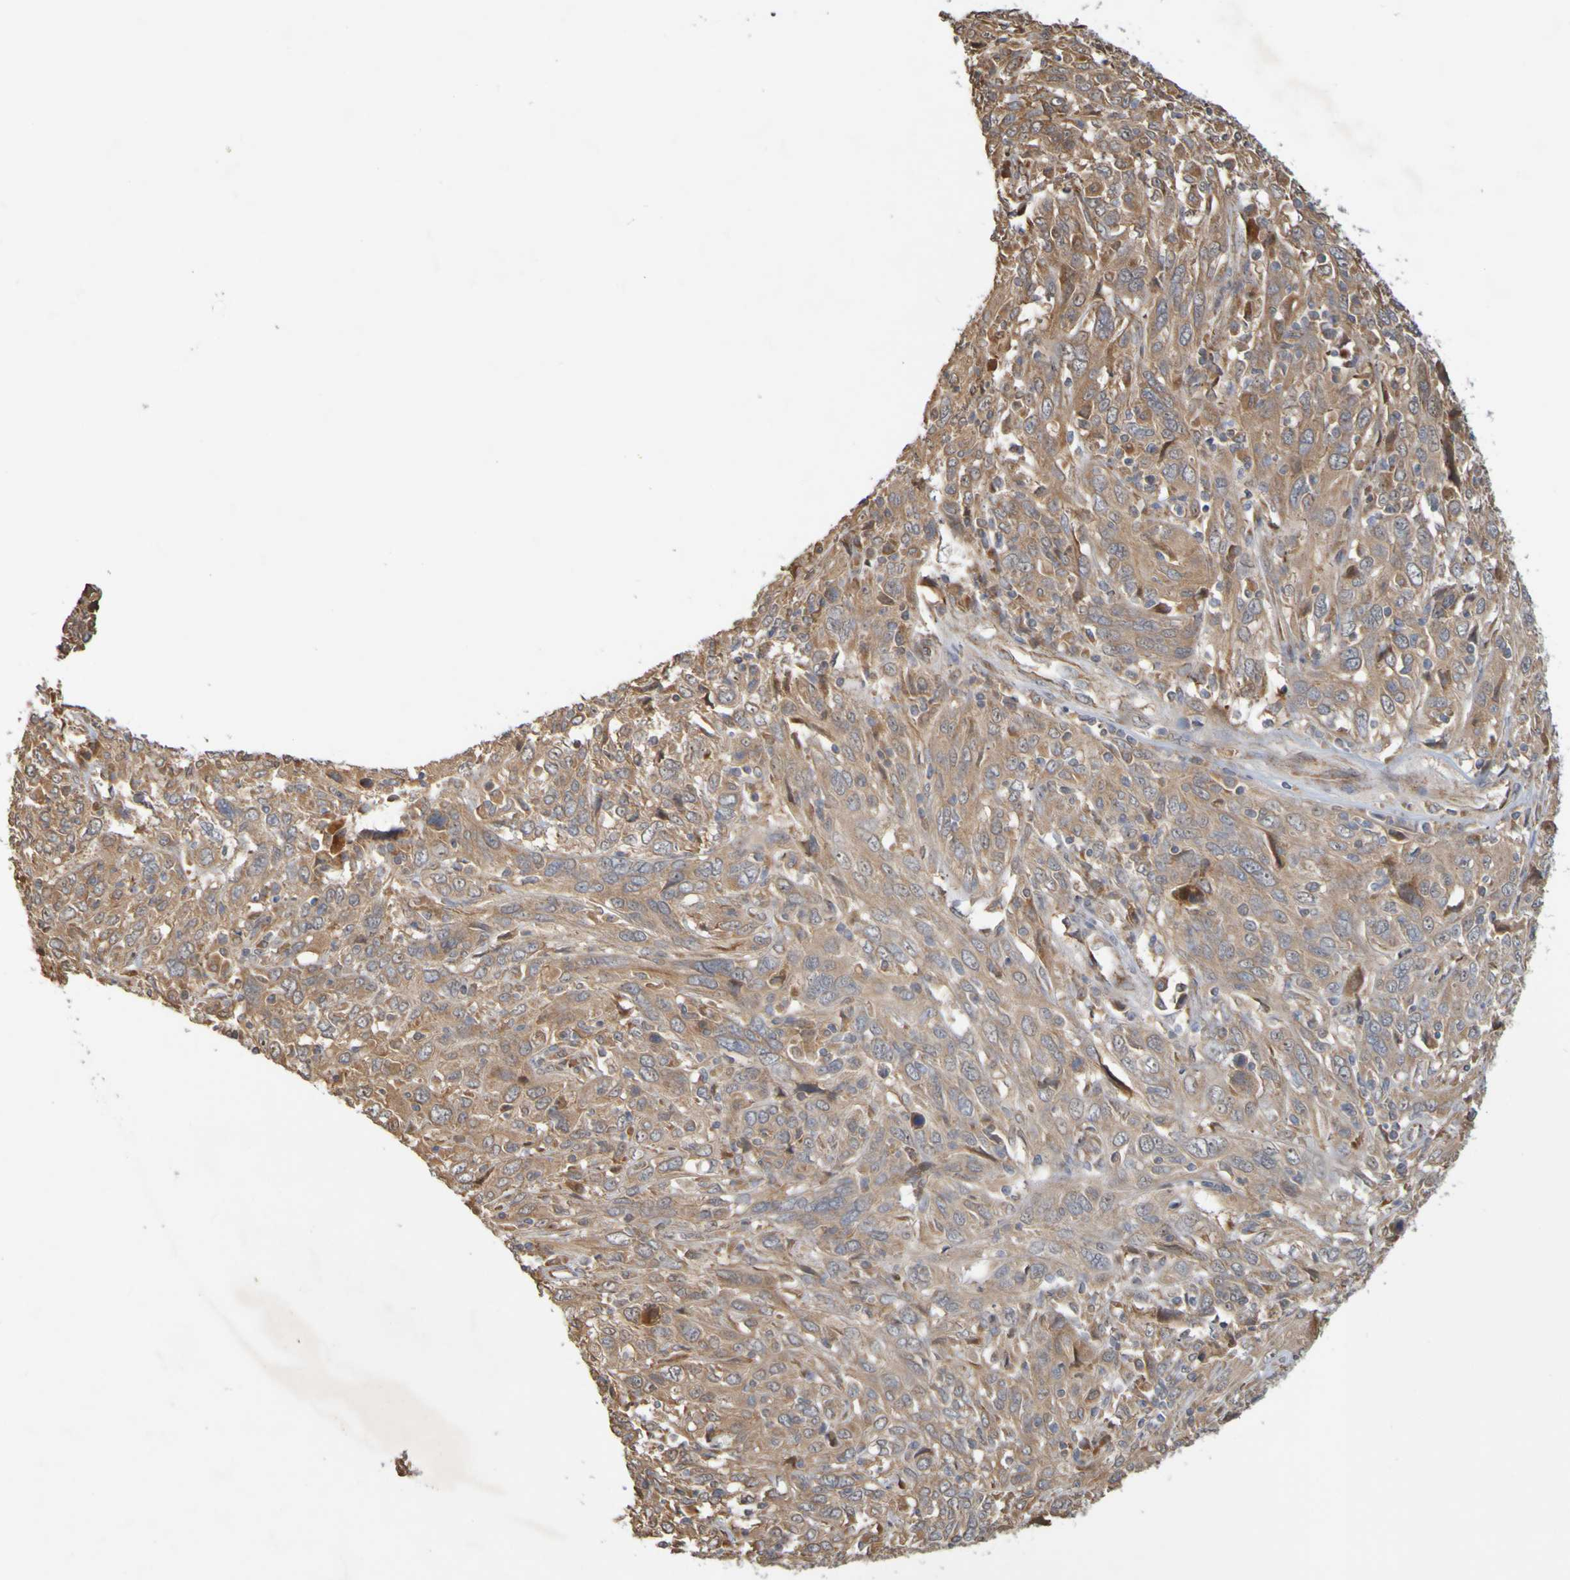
{"staining": {"intensity": "moderate", "quantity": ">75%", "location": "cytoplasmic/membranous"}, "tissue": "cervical cancer", "cell_type": "Tumor cells", "image_type": "cancer", "snomed": [{"axis": "morphology", "description": "Squamous cell carcinoma, NOS"}, {"axis": "topography", "description": "Cervix"}], "caption": "This is an image of immunohistochemistry (IHC) staining of cervical squamous cell carcinoma, which shows moderate staining in the cytoplasmic/membranous of tumor cells.", "gene": "TMBIM1", "patient": {"sex": "female", "age": 46}}